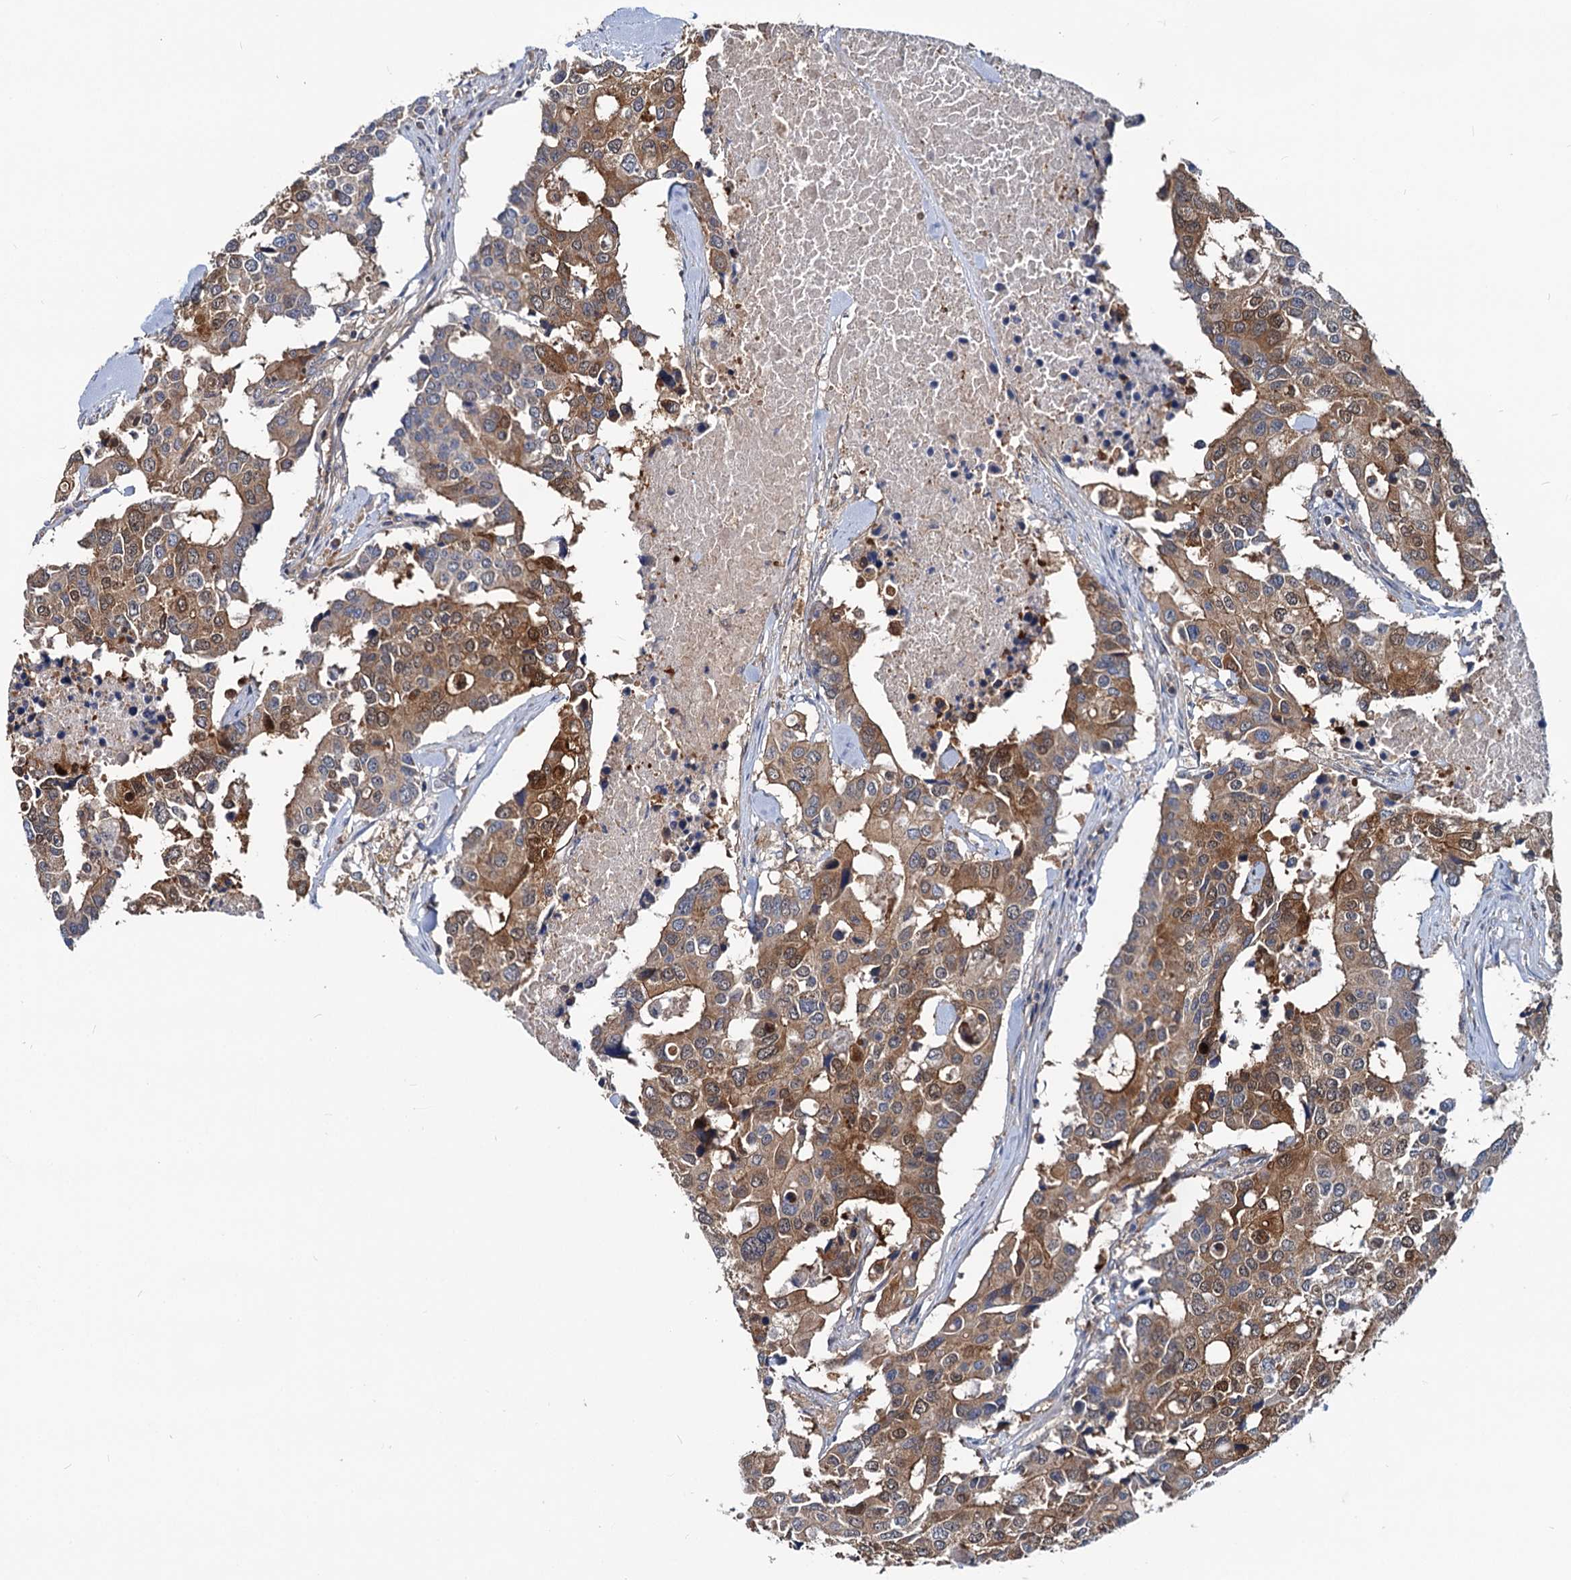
{"staining": {"intensity": "moderate", "quantity": ">75%", "location": "cytoplasmic/membranous"}, "tissue": "colorectal cancer", "cell_type": "Tumor cells", "image_type": "cancer", "snomed": [{"axis": "morphology", "description": "Adenocarcinoma, NOS"}, {"axis": "topography", "description": "Colon"}], "caption": "This micrograph exhibits adenocarcinoma (colorectal) stained with IHC to label a protein in brown. The cytoplasmic/membranous of tumor cells show moderate positivity for the protein. Nuclei are counter-stained blue.", "gene": "IDI1", "patient": {"sex": "male", "age": 77}}